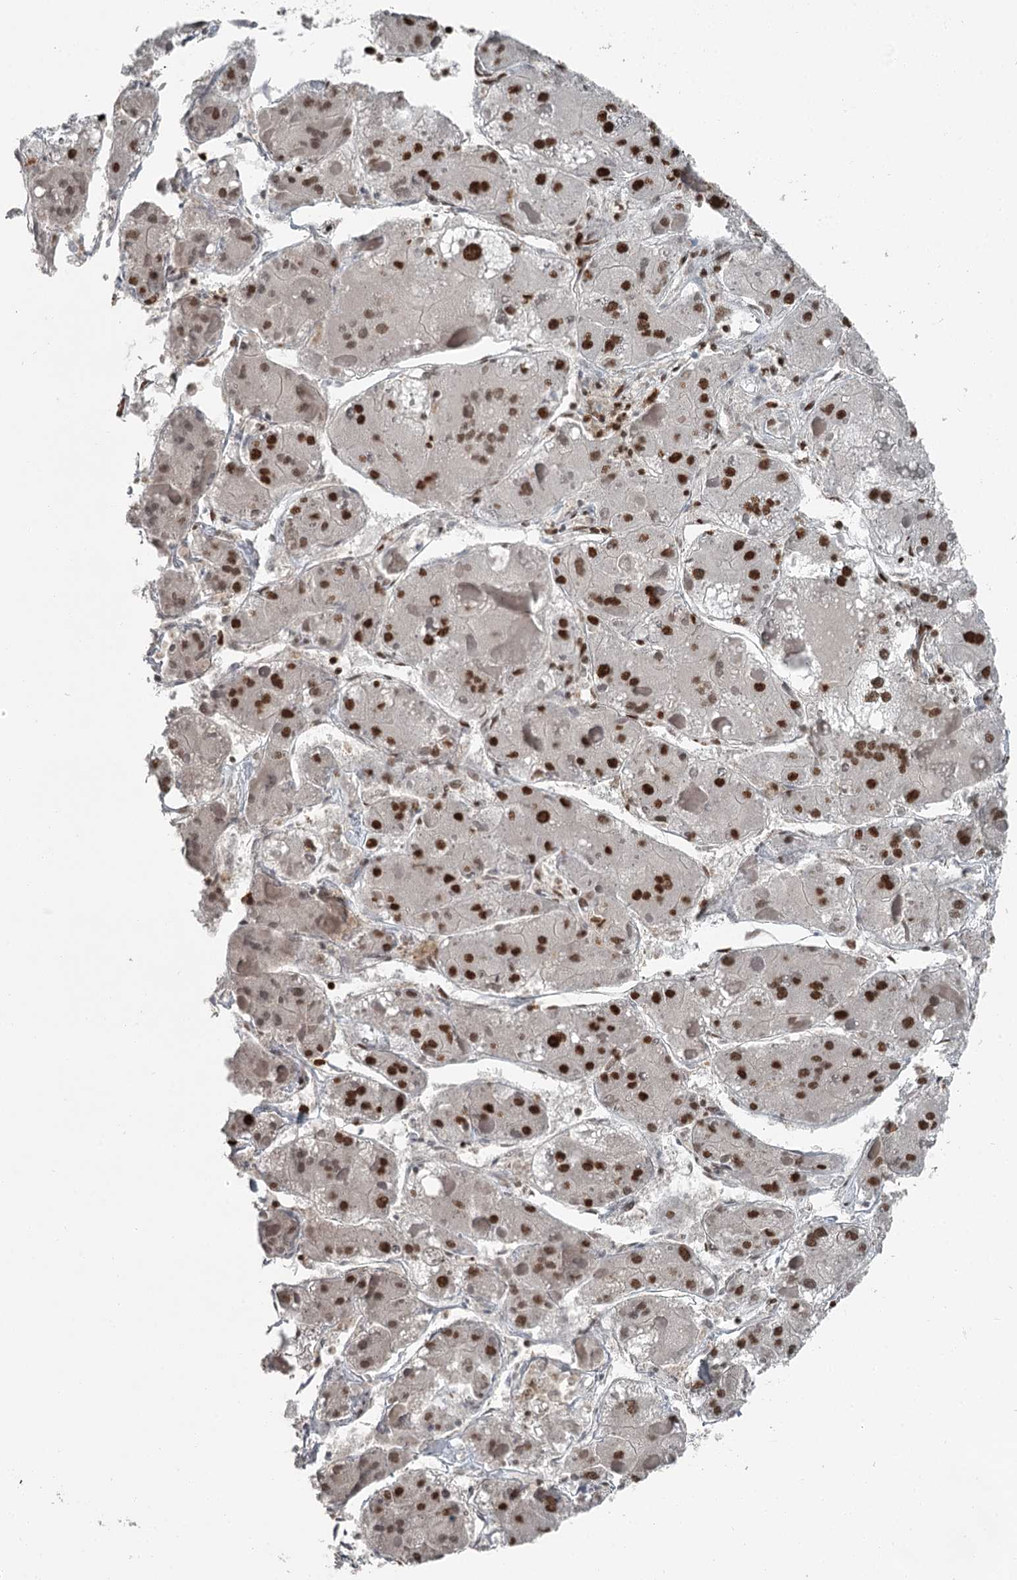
{"staining": {"intensity": "strong", "quantity": "25%-75%", "location": "nuclear"}, "tissue": "liver cancer", "cell_type": "Tumor cells", "image_type": "cancer", "snomed": [{"axis": "morphology", "description": "Carcinoma, Hepatocellular, NOS"}, {"axis": "topography", "description": "Liver"}], "caption": "Liver cancer stained with immunohistochemistry displays strong nuclear positivity in about 25%-75% of tumor cells. The staining was performed using DAB (3,3'-diaminobenzidine) to visualize the protein expression in brown, while the nuclei were stained in blue with hematoxylin (Magnification: 20x).", "gene": "RBBP7", "patient": {"sex": "female", "age": 73}}